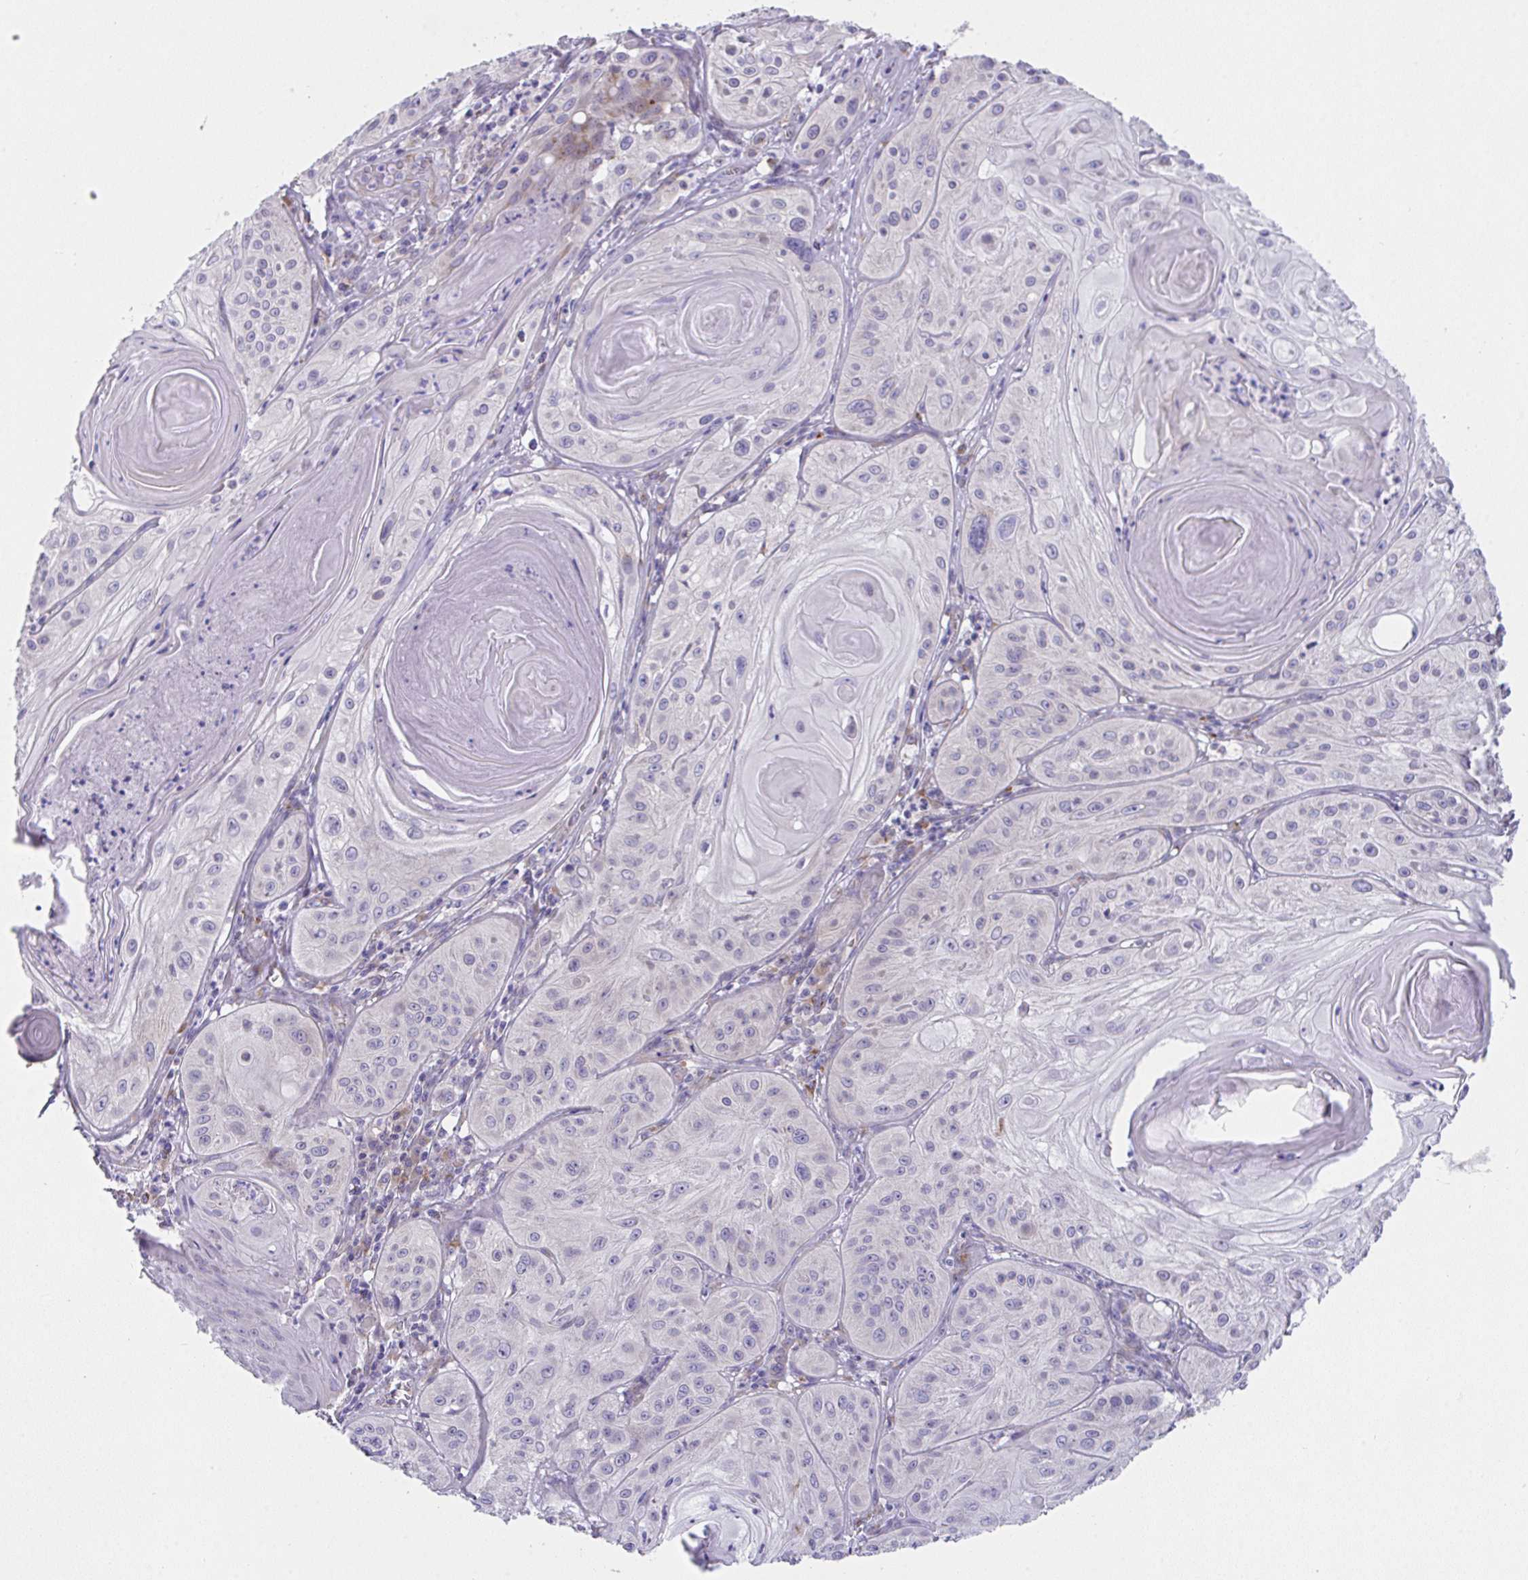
{"staining": {"intensity": "negative", "quantity": "none", "location": "none"}, "tissue": "skin cancer", "cell_type": "Tumor cells", "image_type": "cancer", "snomed": [{"axis": "morphology", "description": "Squamous cell carcinoma, NOS"}, {"axis": "topography", "description": "Skin"}], "caption": "The histopathology image shows no staining of tumor cells in skin cancer (squamous cell carcinoma). (DAB (3,3'-diaminobenzidine) immunohistochemistry (IHC) visualized using brightfield microscopy, high magnification).", "gene": "MIA3", "patient": {"sex": "male", "age": 85}}